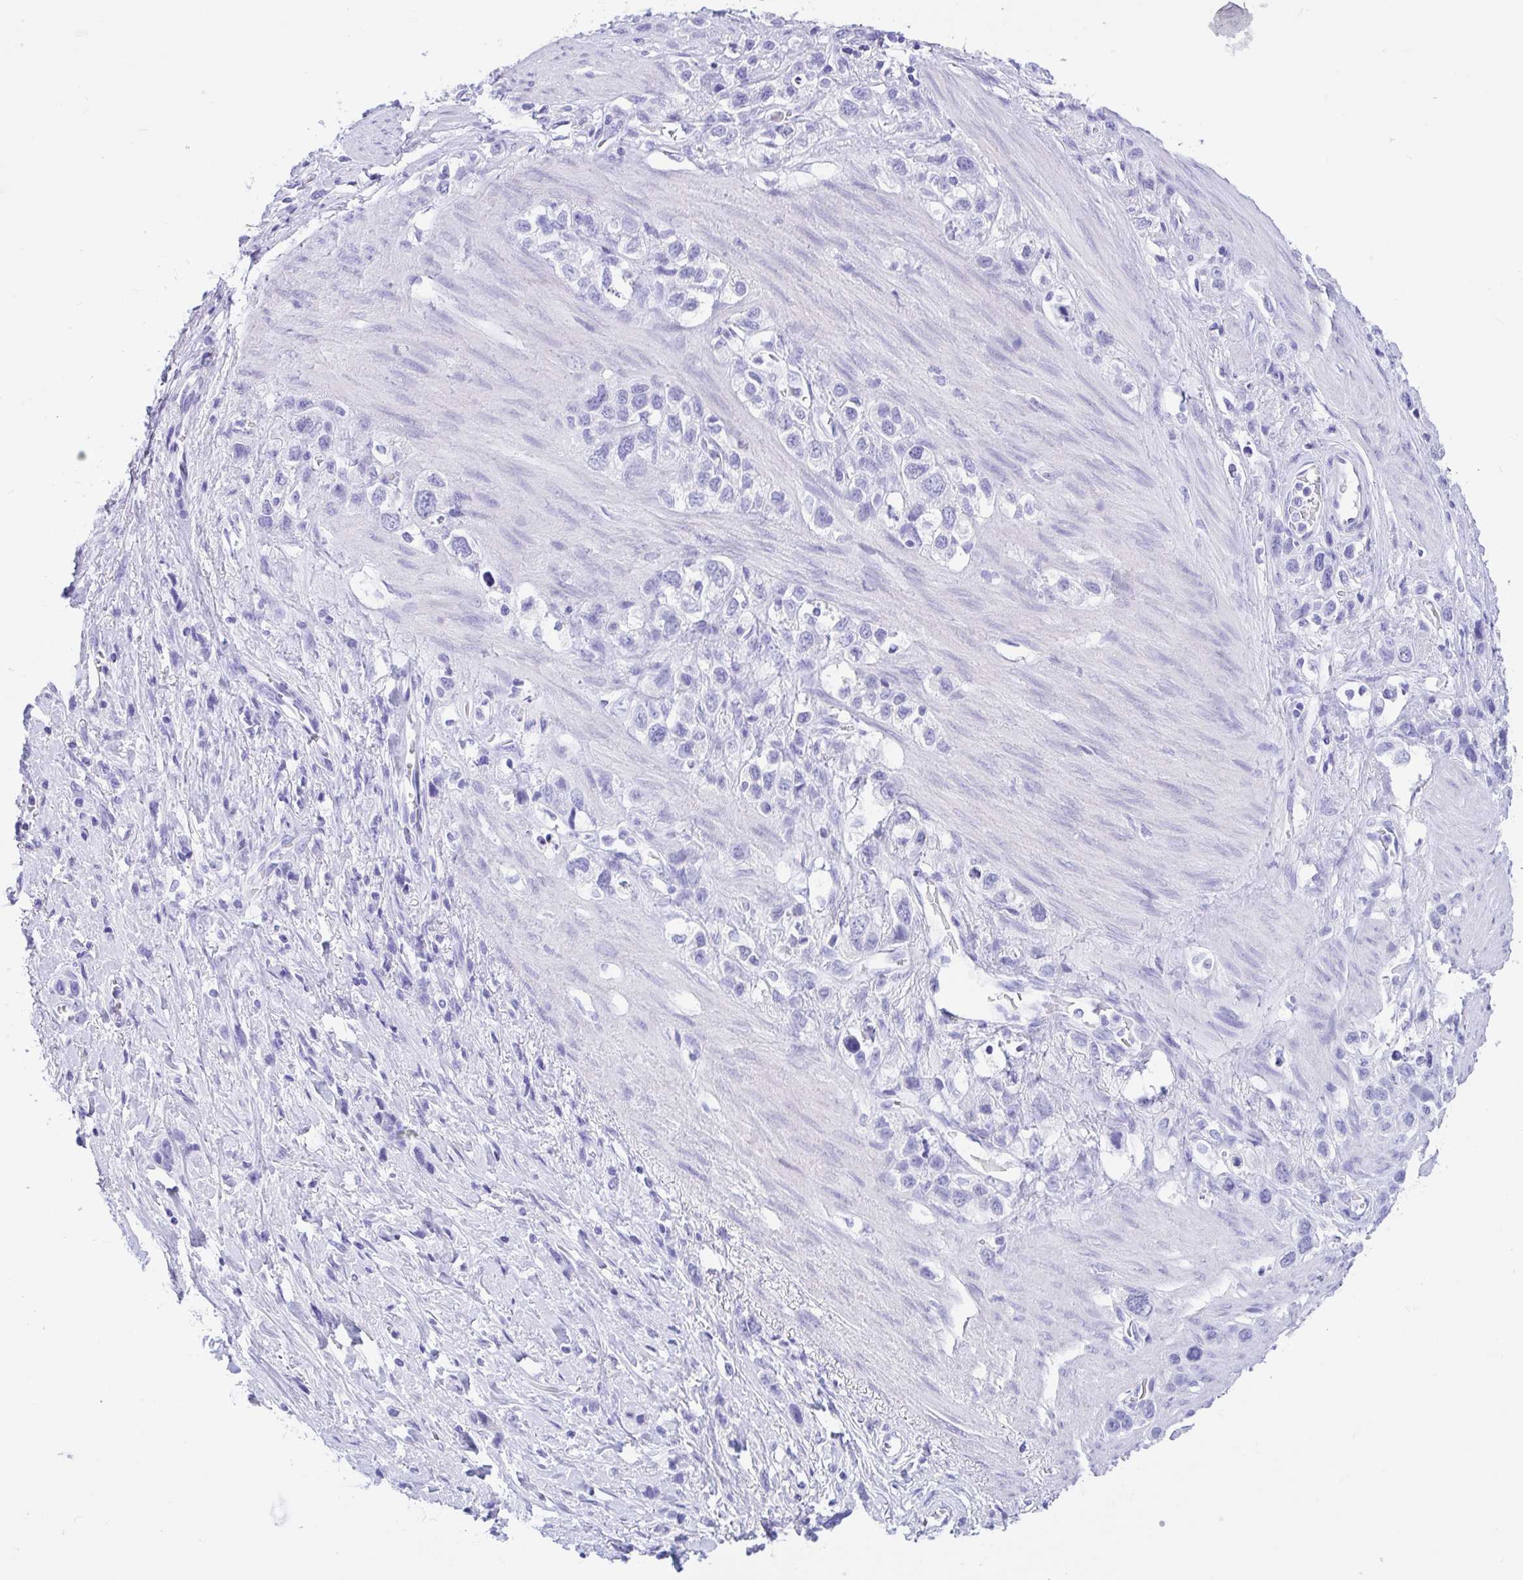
{"staining": {"intensity": "negative", "quantity": "none", "location": "none"}, "tissue": "stomach cancer", "cell_type": "Tumor cells", "image_type": "cancer", "snomed": [{"axis": "morphology", "description": "Adenocarcinoma, NOS"}, {"axis": "topography", "description": "Stomach"}], "caption": "Human adenocarcinoma (stomach) stained for a protein using immunohistochemistry demonstrates no expression in tumor cells.", "gene": "OR4N4", "patient": {"sex": "female", "age": 65}}